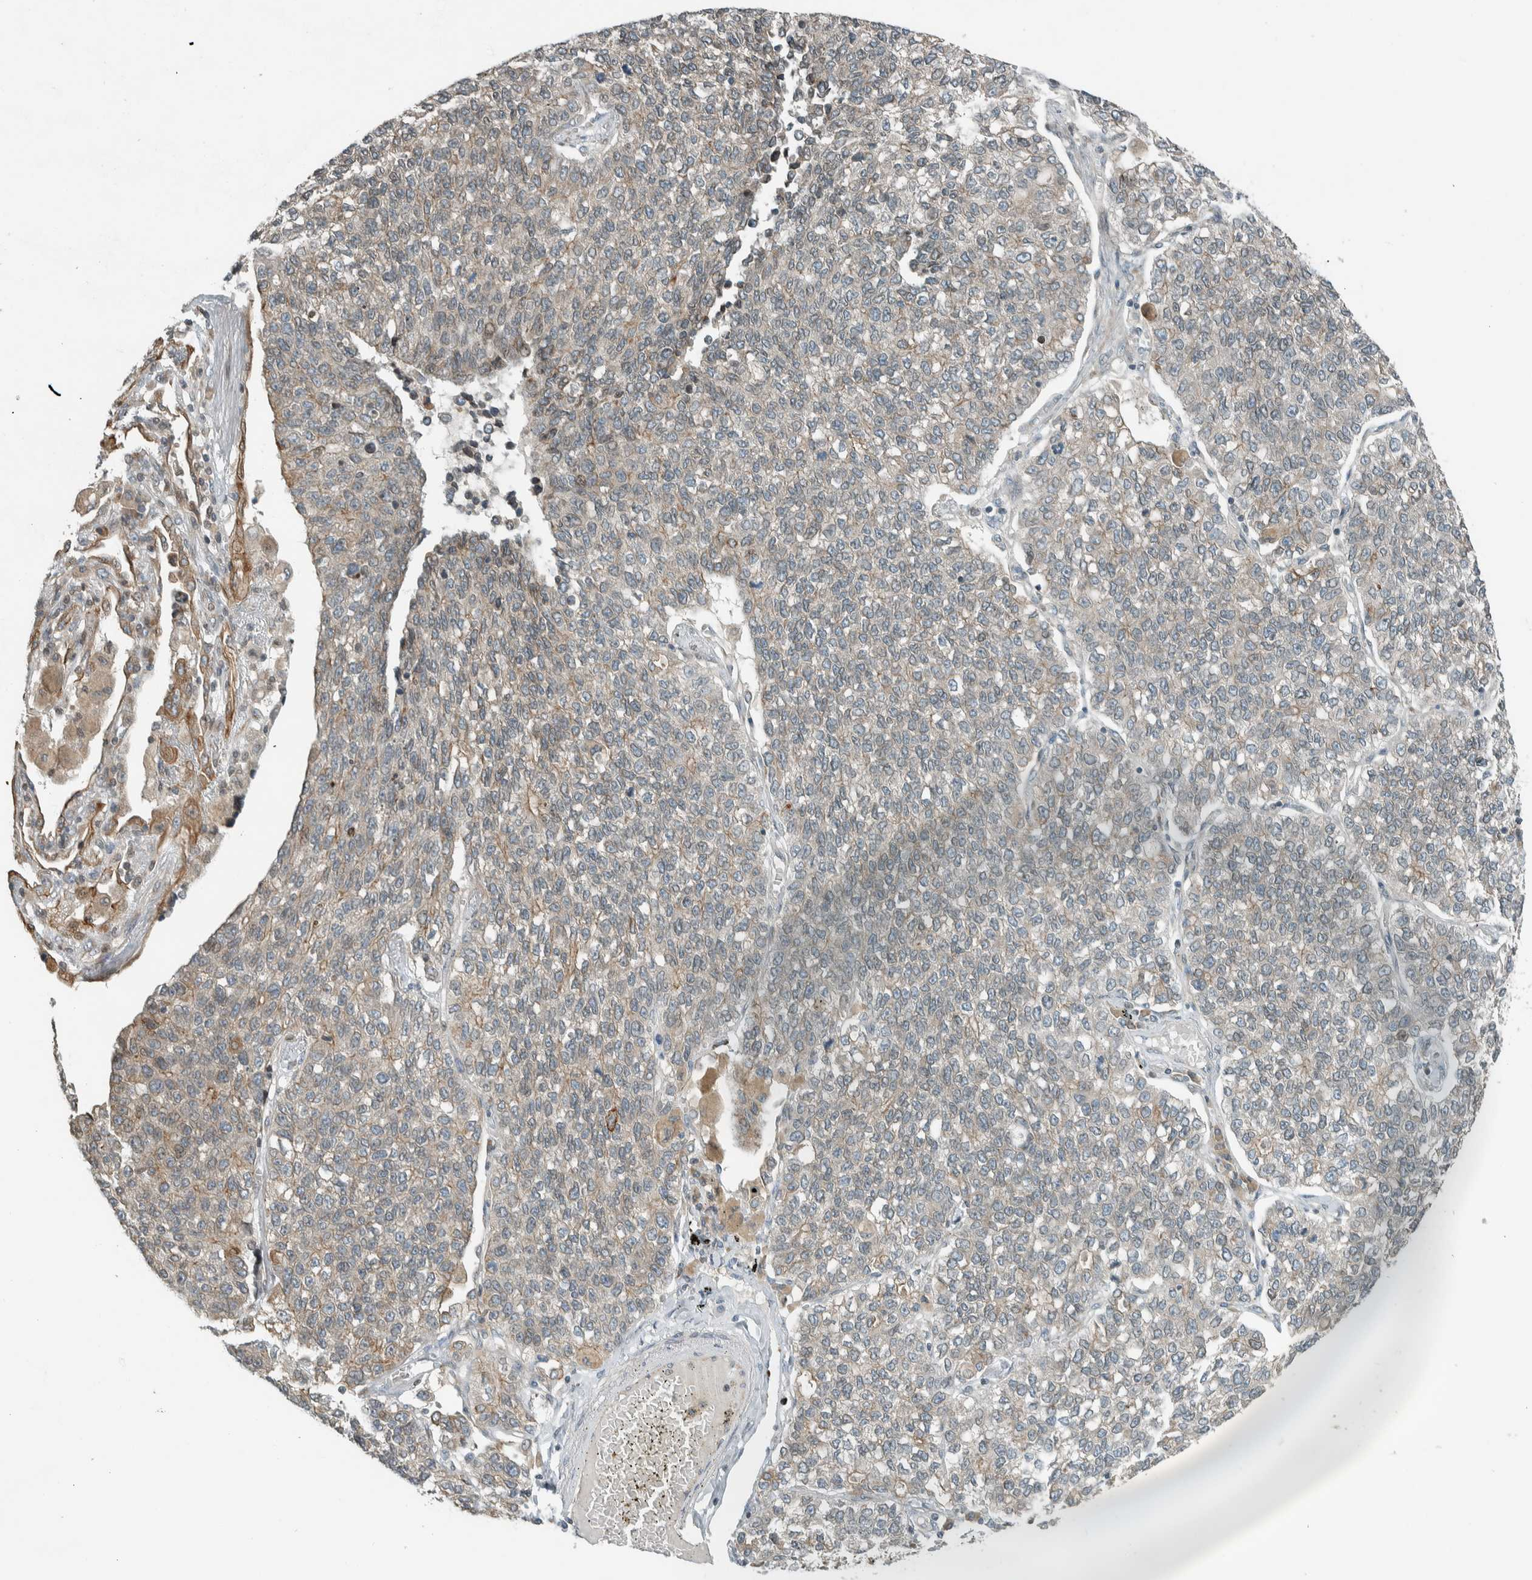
{"staining": {"intensity": "weak", "quantity": "25%-75%", "location": "cytoplasmic/membranous"}, "tissue": "lung cancer", "cell_type": "Tumor cells", "image_type": "cancer", "snomed": [{"axis": "morphology", "description": "Adenocarcinoma, NOS"}, {"axis": "topography", "description": "Lung"}], "caption": "The immunohistochemical stain shows weak cytoplasmic/membranous expression in tumor cells of lung cancer (adenocarcinoma) tissue. (brown staining indicates protein expression, while blue staining denotes nuclei).", "gene": "SEL1L", "patient": {"sex": "male", "age": 49}}